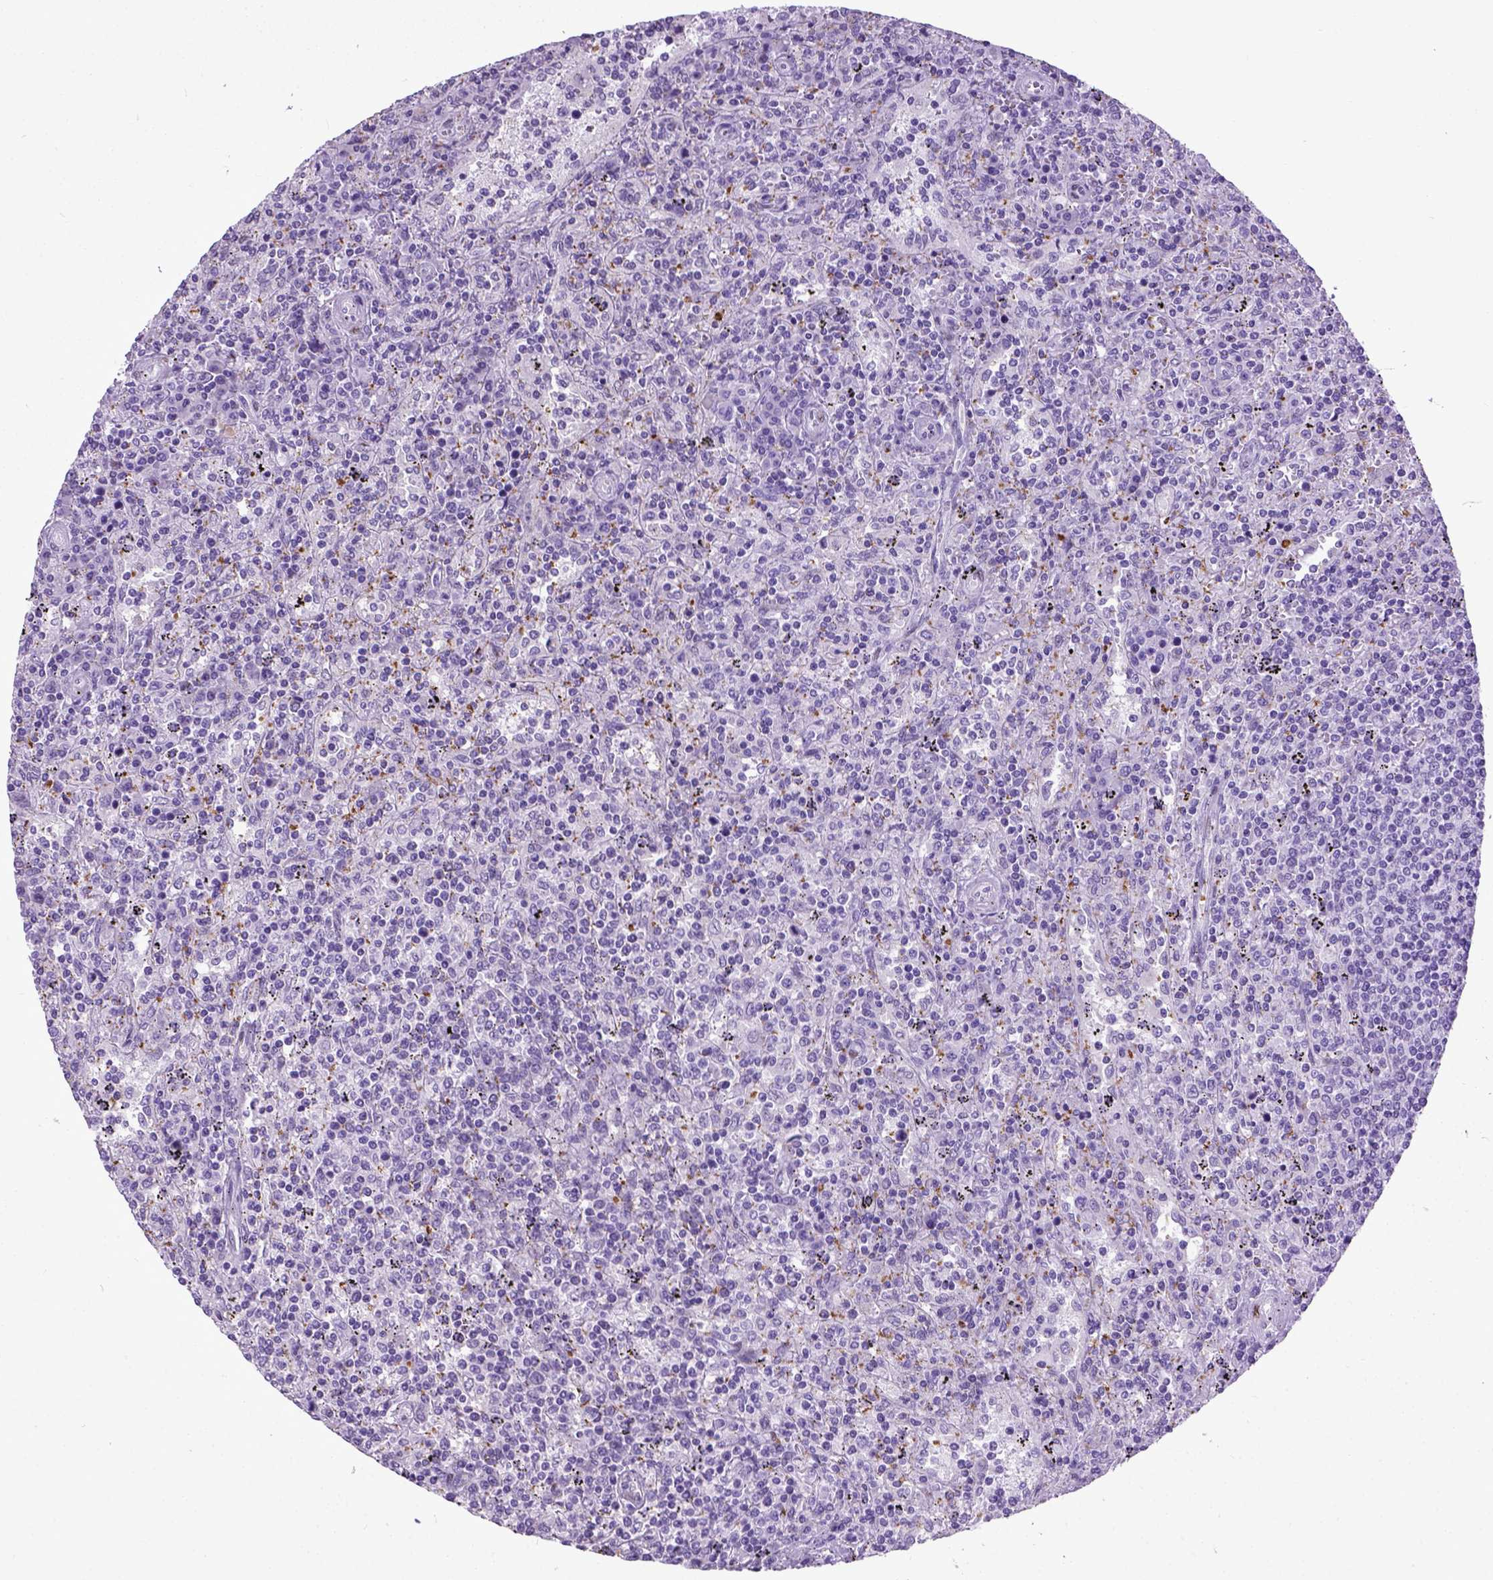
{"staining": {"intensity": "negative", "quantity": "none", "location": "none"}, "tissue": "lymphoma", "cell_type": "Tumor cells", "image_type": "cancer", "snomed": [{"axis": "morphology", "description": "Malignant lymphoma, non-Hodgkin's type, Low grade"}, {"axis": "topography", "description": "Spleen"}], "caption": "Immunohistochemistry (IHC) micrograph of human malignant lymphoma, non-Hodgkin's type (low-grade) stained for a protein (brown), which demonstrates no positivity in tumor cells.", "gene": "ADAMTS8", "patient": {"sex": "male", "age": 62}}